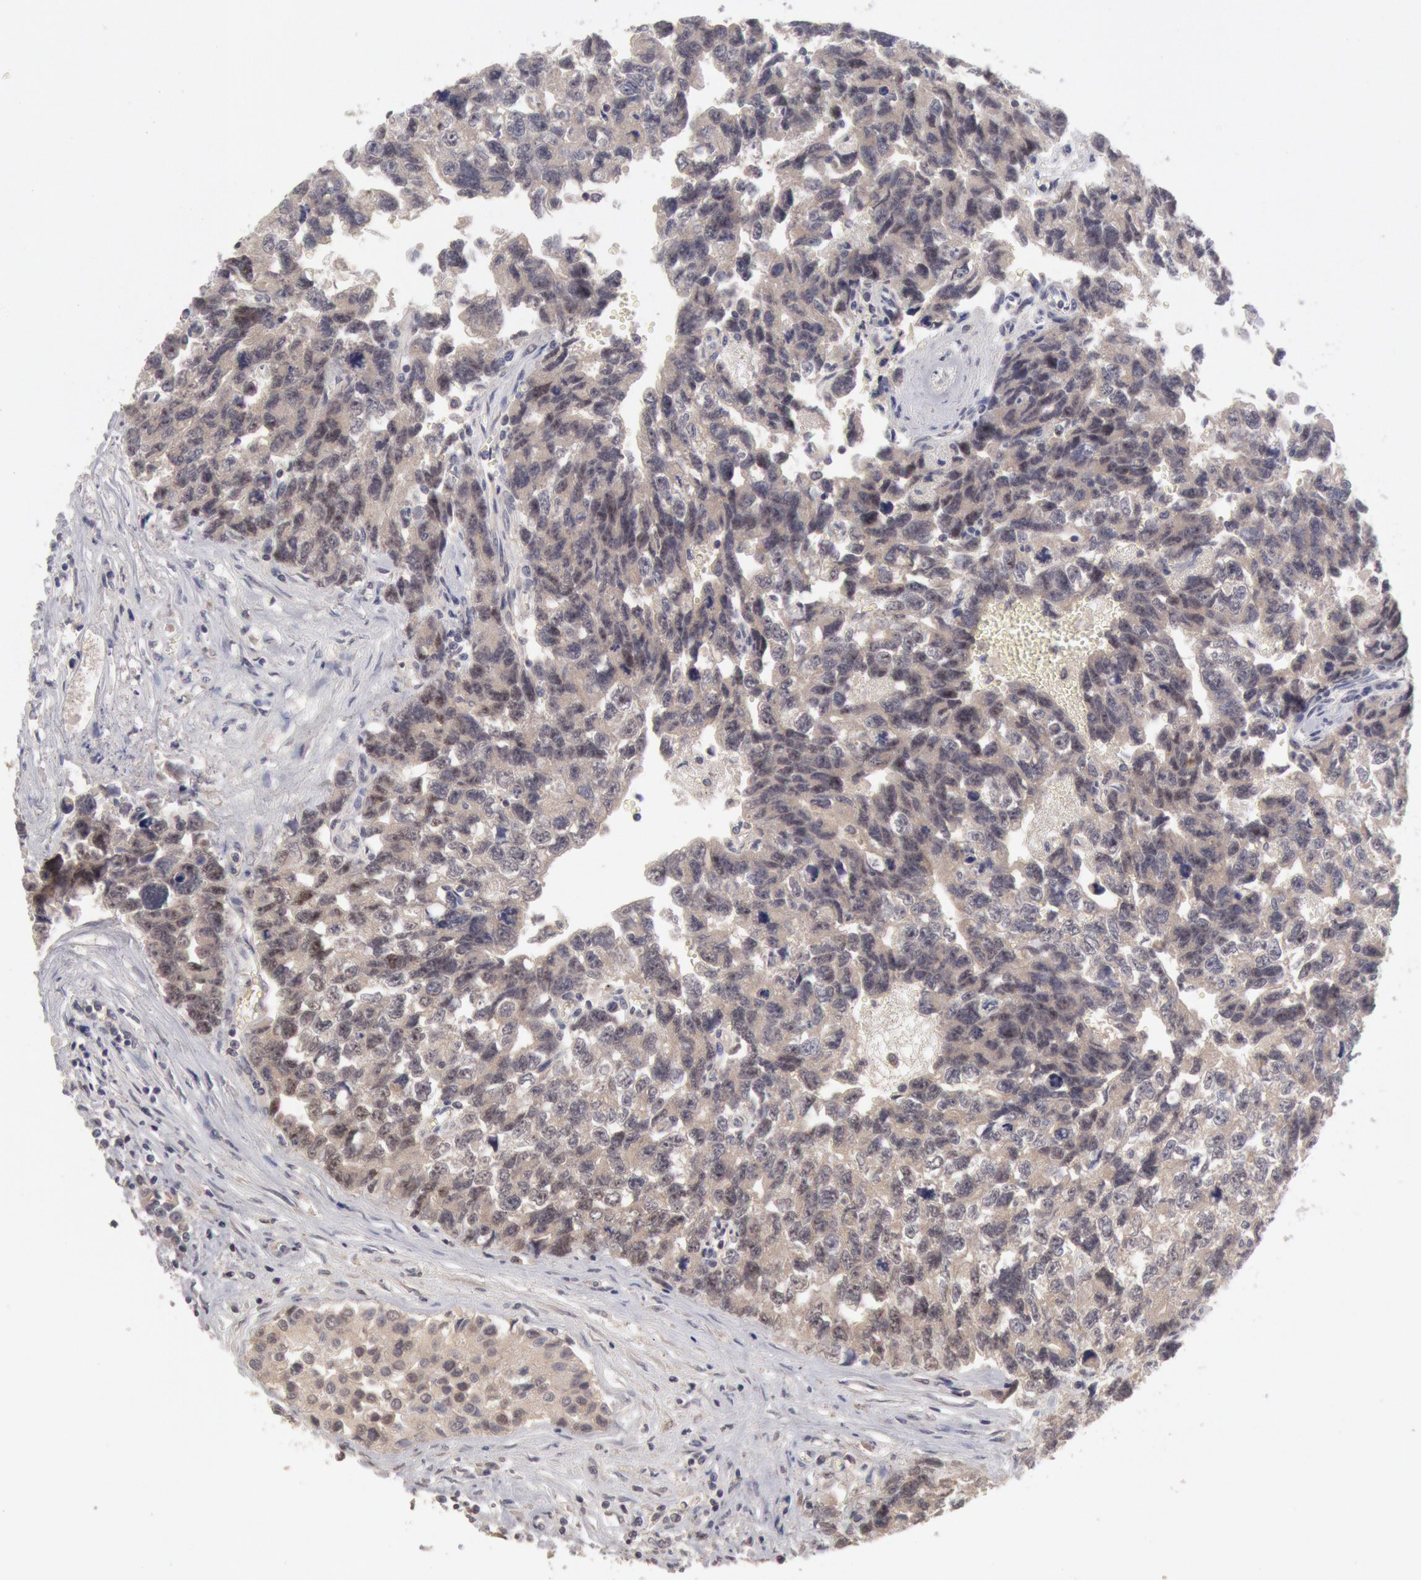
{"staining": {"intensity": "weak", "quantity": "25%-75%", "location": "cytoplasmic/membranous"}, "tissue": "testis cancer", "cell_type": "Tumor cells", "image_type": "cancer", "snomed": [{"axis": "morphology", "description": "Carcinoma, Embryonal, NOS"}, {"axis": "topography", "description": "Testis"}], "caption": "Brown immunohistochemical staining in human testis cancer demonstrates weak cytoplasmic/membranous staining in approximately 25%-75% of tumor cells.", "gene": "ZFP36L1", "patient": {"sex": "male", "age": 31}}